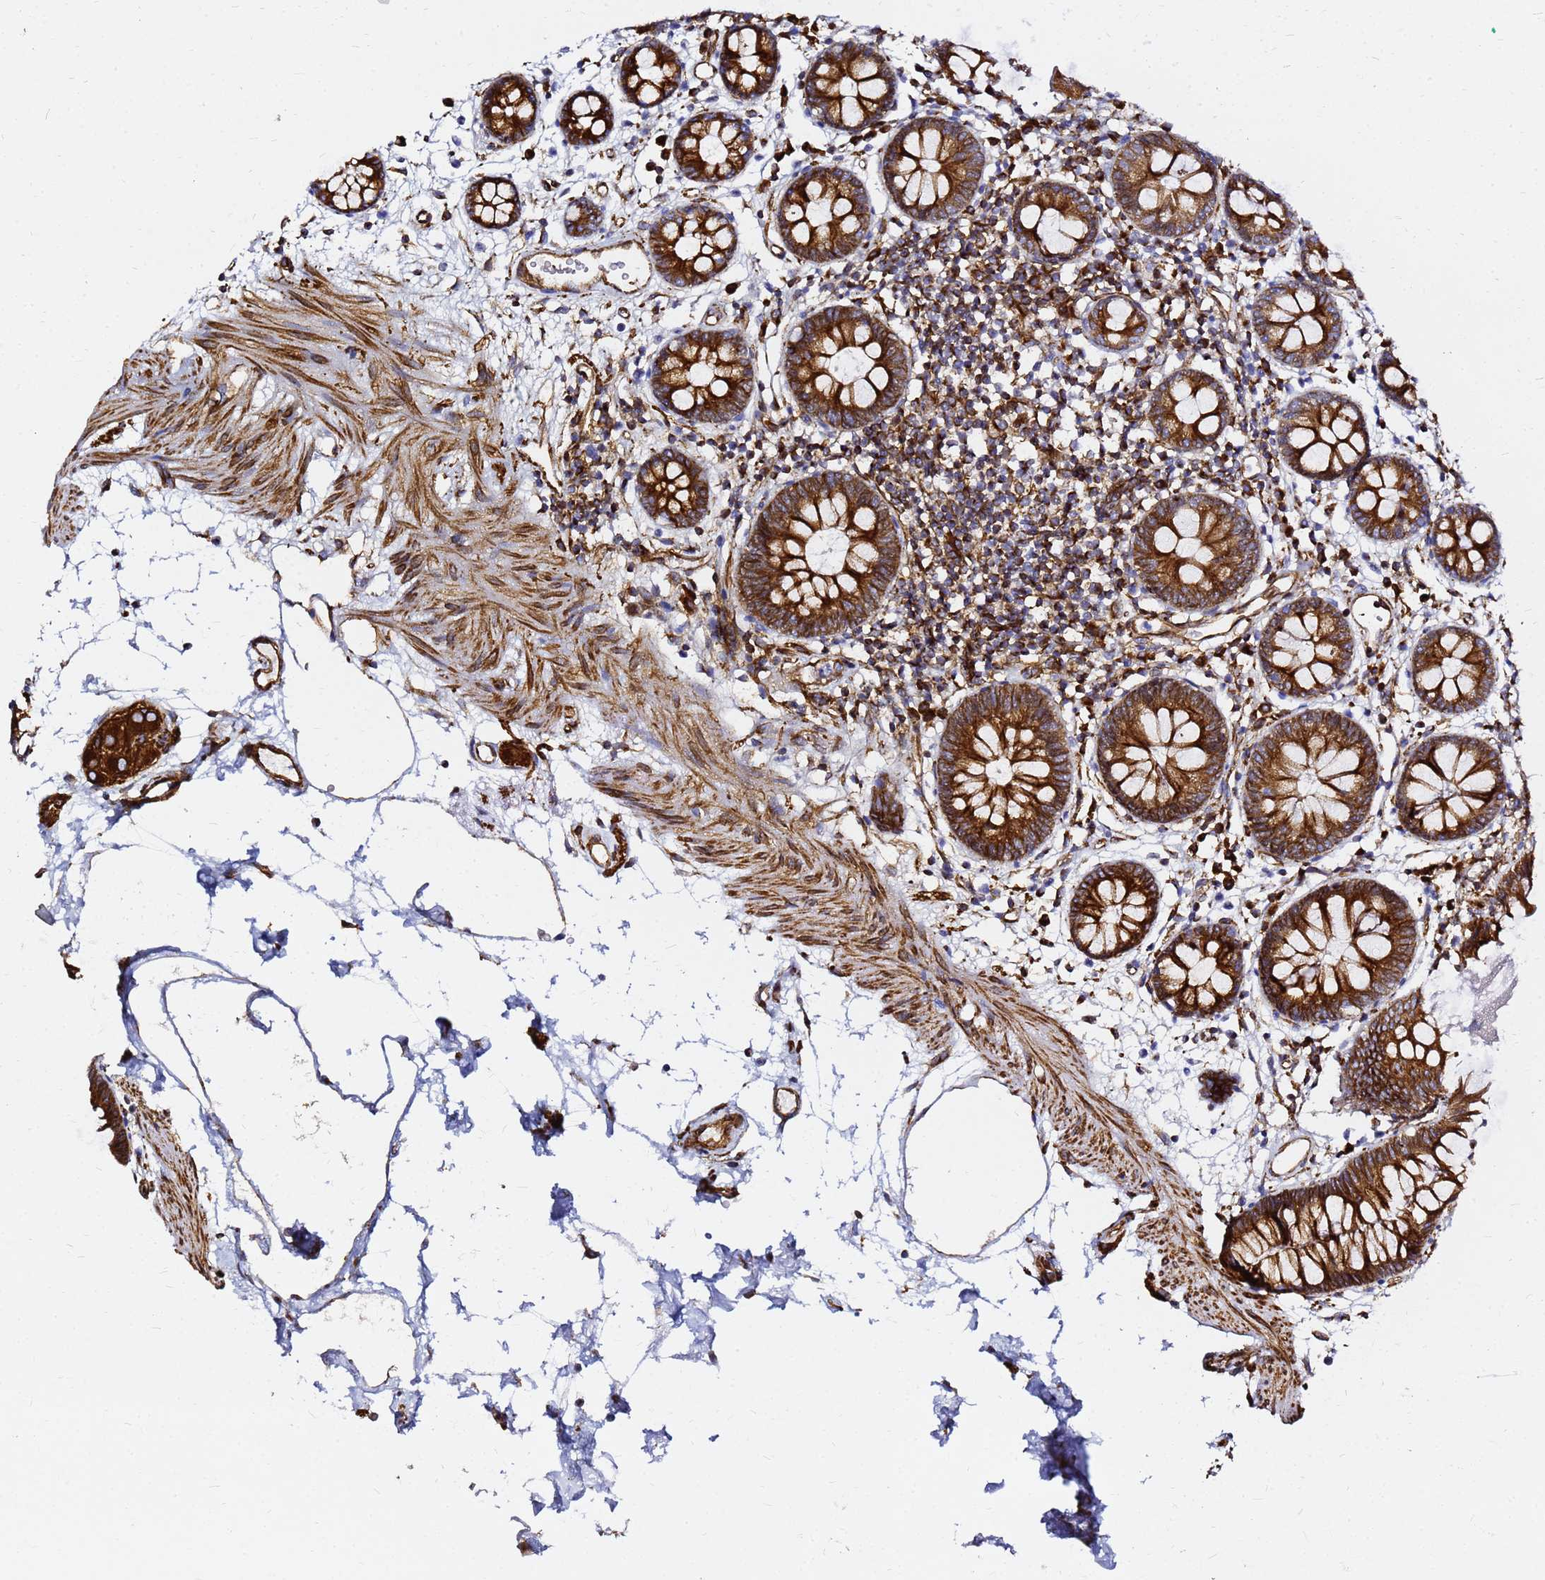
{"staining": {"intensity": "strong", "quantity": ">75%", "location": "cytoplasmic/membranous"}, "tissue": "colon", "cell_type": "Endothelial cells", "image_type": "normal", "snomed": [{"axis": "morphology", "description": "Normal tissue, NOS"}, {"axis": "topography", "description": "Colon"}], "caption": "Protein analysis of normal colon reveals strong cytoplasmic/membranous staining in about >75% of endothelial cells. (DAB IHC, brown staining for protein, blue staining for nuclei).", "gene": "TUBA8", "patient": {"sex": "female", "age": 84}}